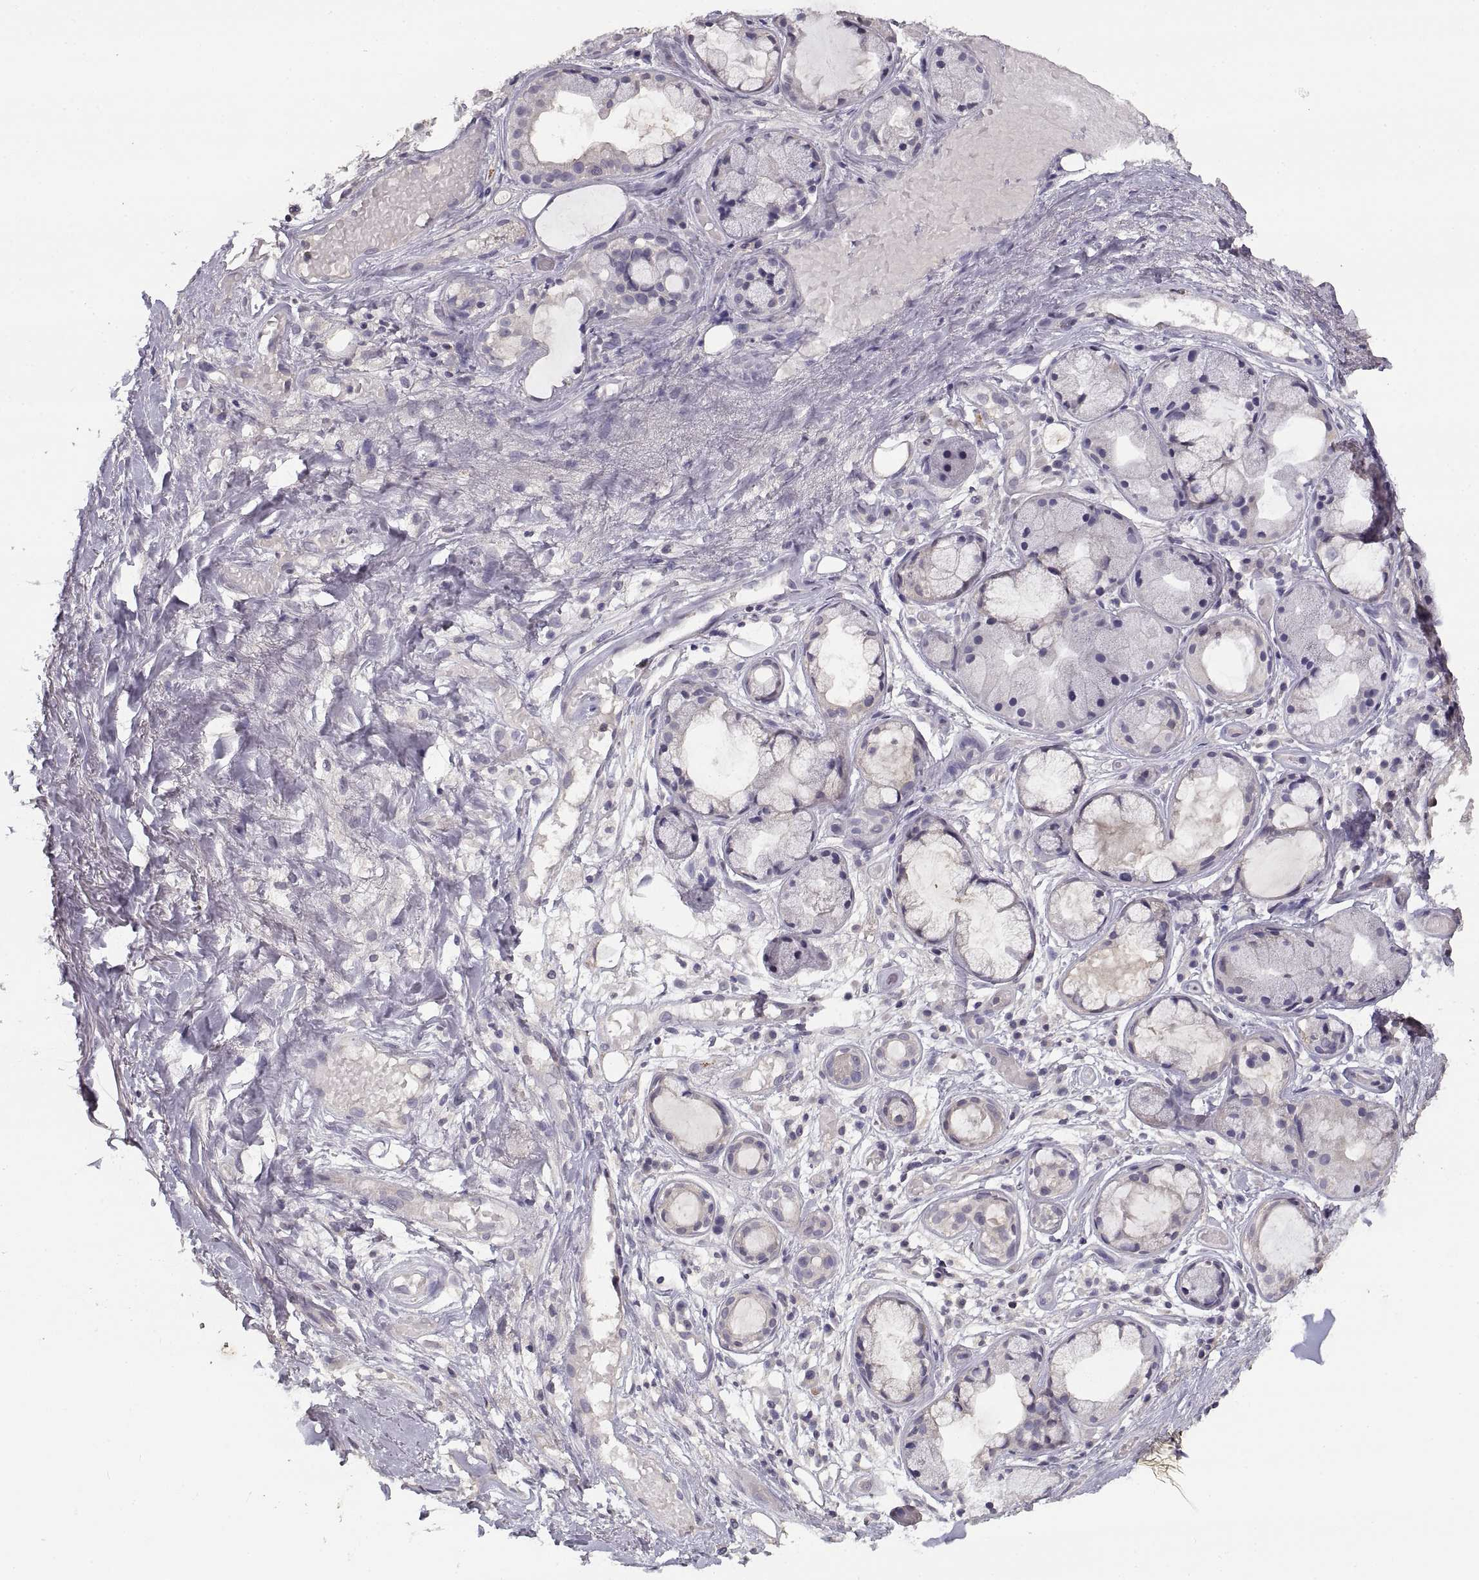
{"staining": {"intensity": "negative", "quantity": "none", "location": "none"}, "tissue": "soft tissue", "cell_type": "Fibroblasts", "image_type": "normal", "snomed": [{"axis": "morphology", "description": "Normal tissue, NOS"}, {"axis": "topography", "description": "Cartilage tissue"}], "caption": "The histopathology image reveals no staining of fibroblasts in unremarkable soft tissue. (DAB (3,3'-diaminobenzidine) immunohistochemistry (IHC) visualized using brightfield microscopy, high magnification).", "gene": "NMNAT2", "patient": {"sex": "male", "age": 62}}